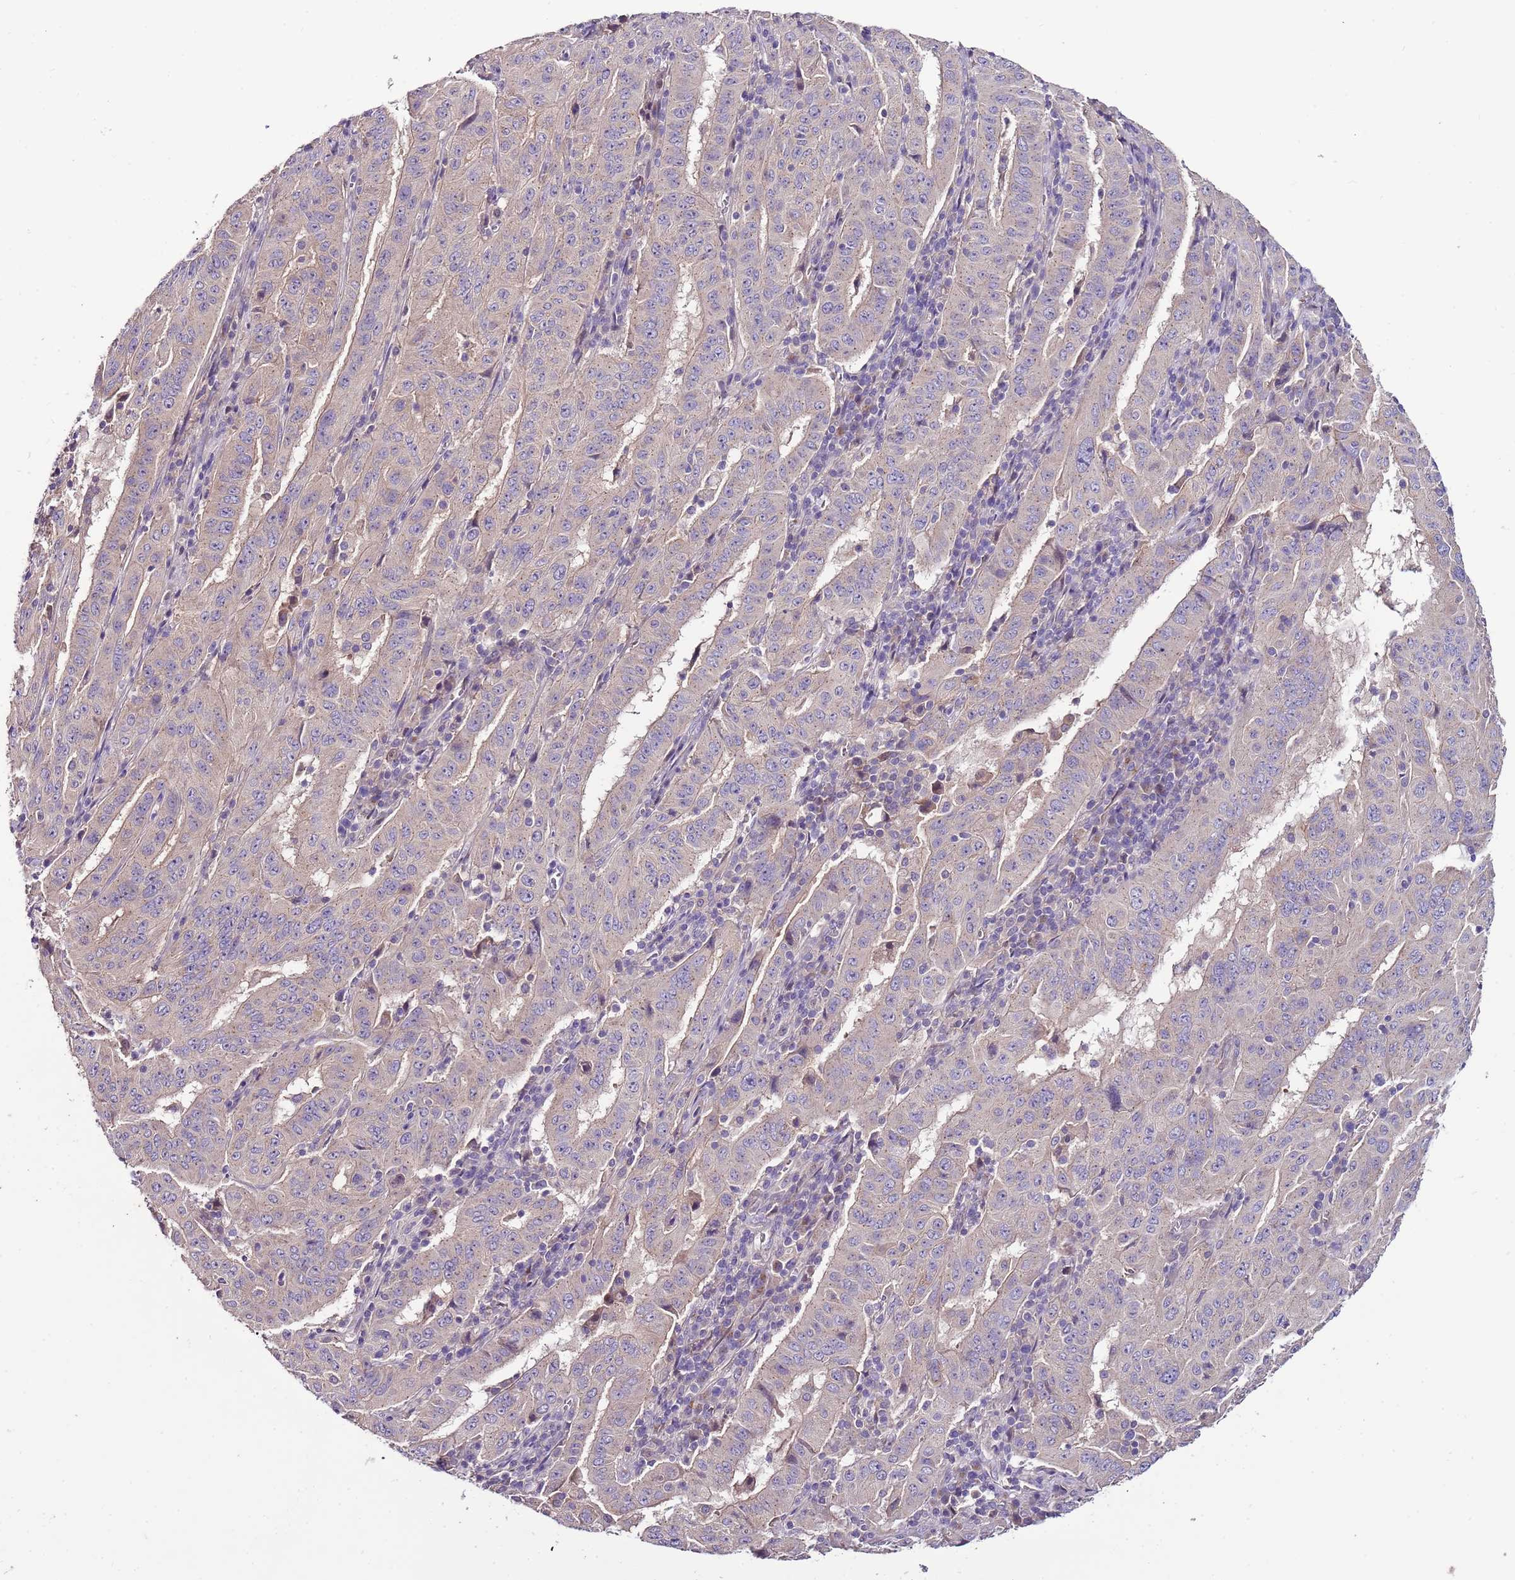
{"staining": {"intensity": "negative", "quantity": "none", "location": "none"}, "tissue": "pancreatic cancer", "cell_type": "Tumor cells", "image_type": "cancer", "snomed": [{"axis": "morphology", "description": "Adenocarcinoma, NOS"}, {"axis": "topography", "description": "Pancreas"}], "caption": "The immunohistochemistry histopathology image has no significant positivity in tumor cells of pancreatic cancer (adenocarcinoma) tissue.", "gene": "FAM20A", "patient": {"sex": "male", "age": 63}}